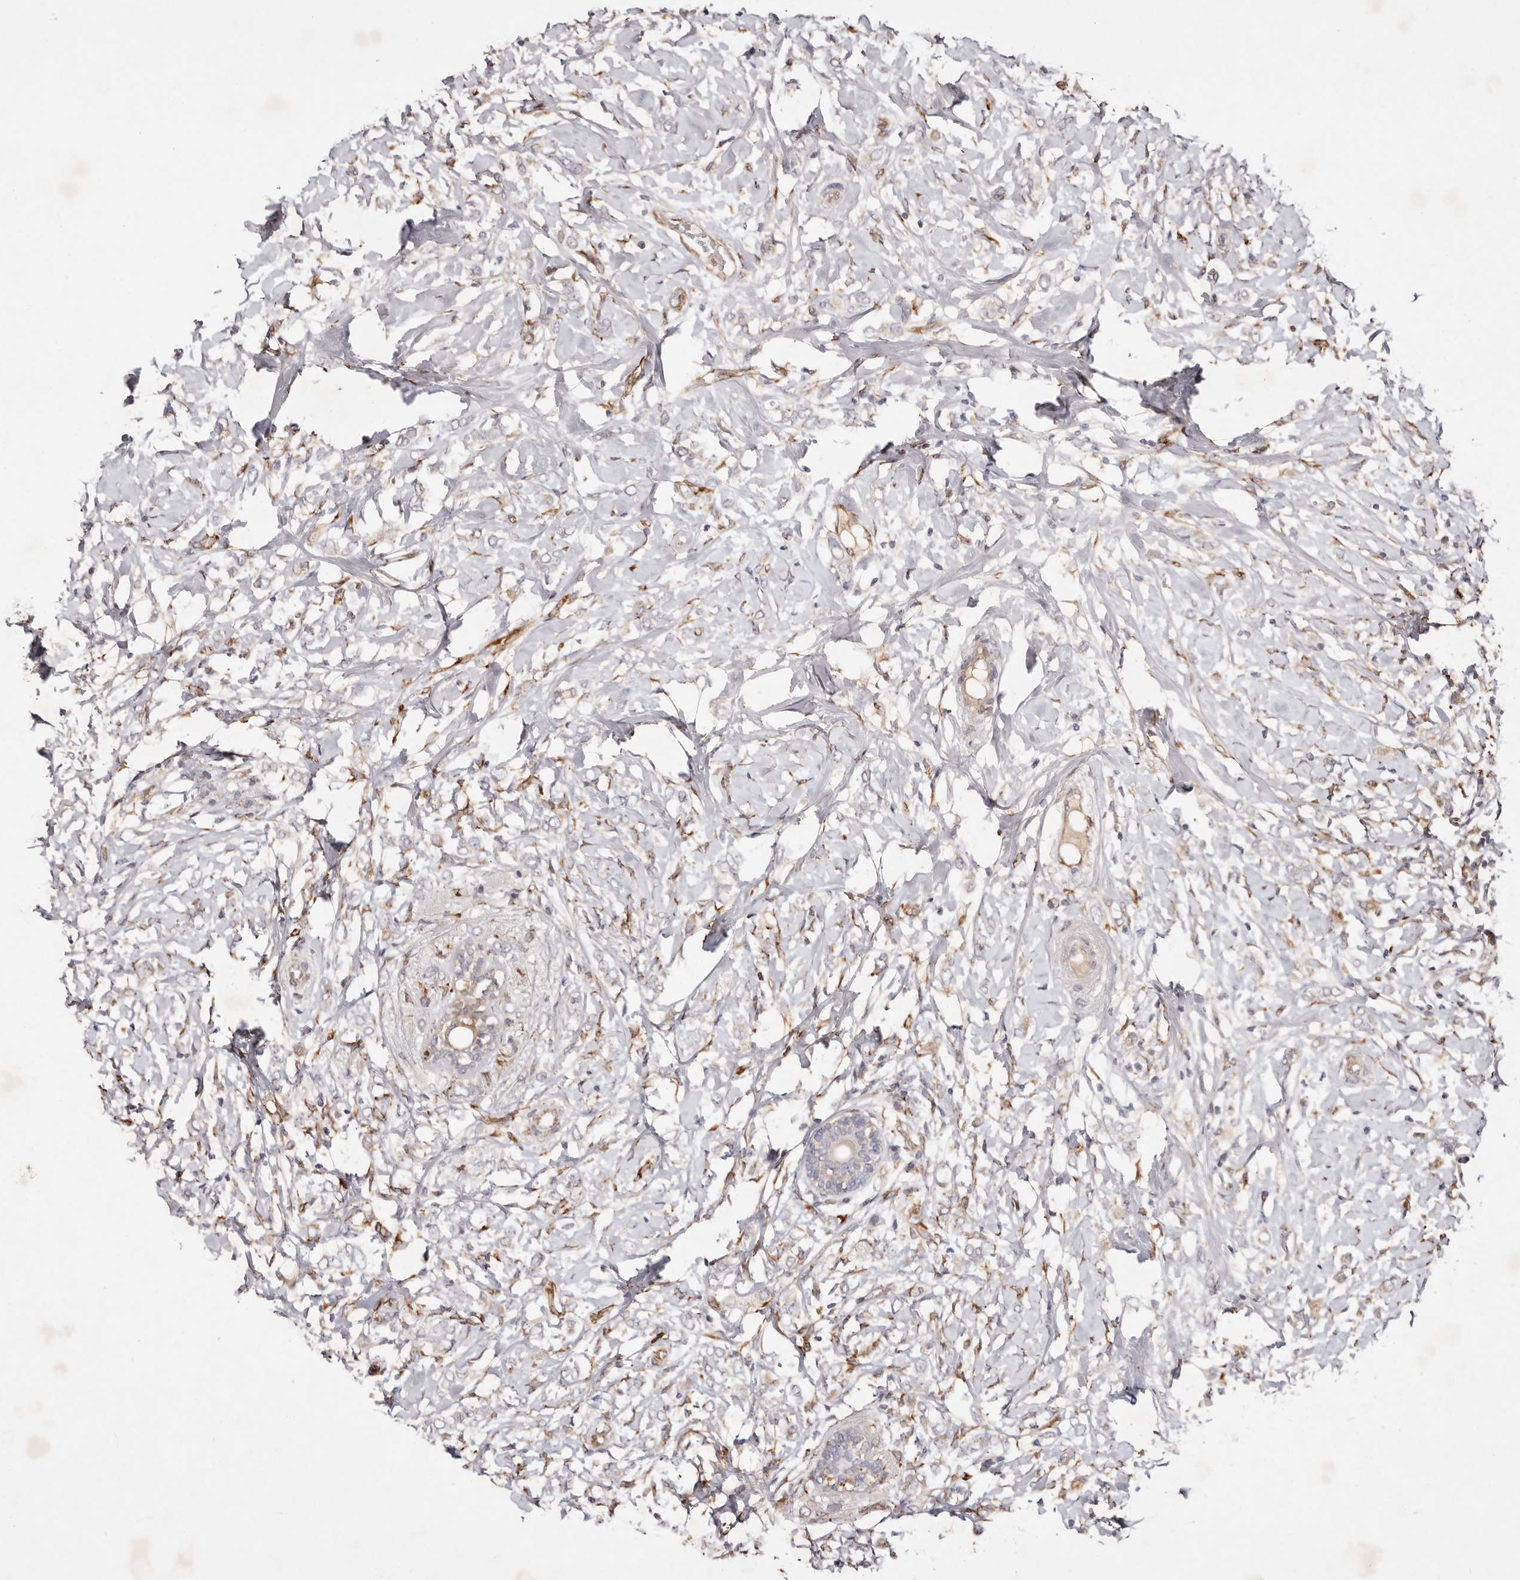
{"staining": {"intensity": "weak", "quantity": "25%-75%", "location": "cytoplasmic/membranous"}, "tissue": "breast cancer", "cell_type": "Tumor cells", "image_type": "cancer", "snomed": [{"axis": "morphology", "description": "Normal tissue, NOS"}, {"axis": "morphology", "description": "Lobular carcinoma"}, {"axis": "topography", "description": "Breast"}], "caption": "Immunohistochemistry image of human breast cancer stained for a protein (brown), which demonstrates low levels of weak cytoplasmic/membranous expression in approximately 25%-75% of tumor cells.", "gene": "SERPINH1", "patient": {"sex": "female", "age": 47}}